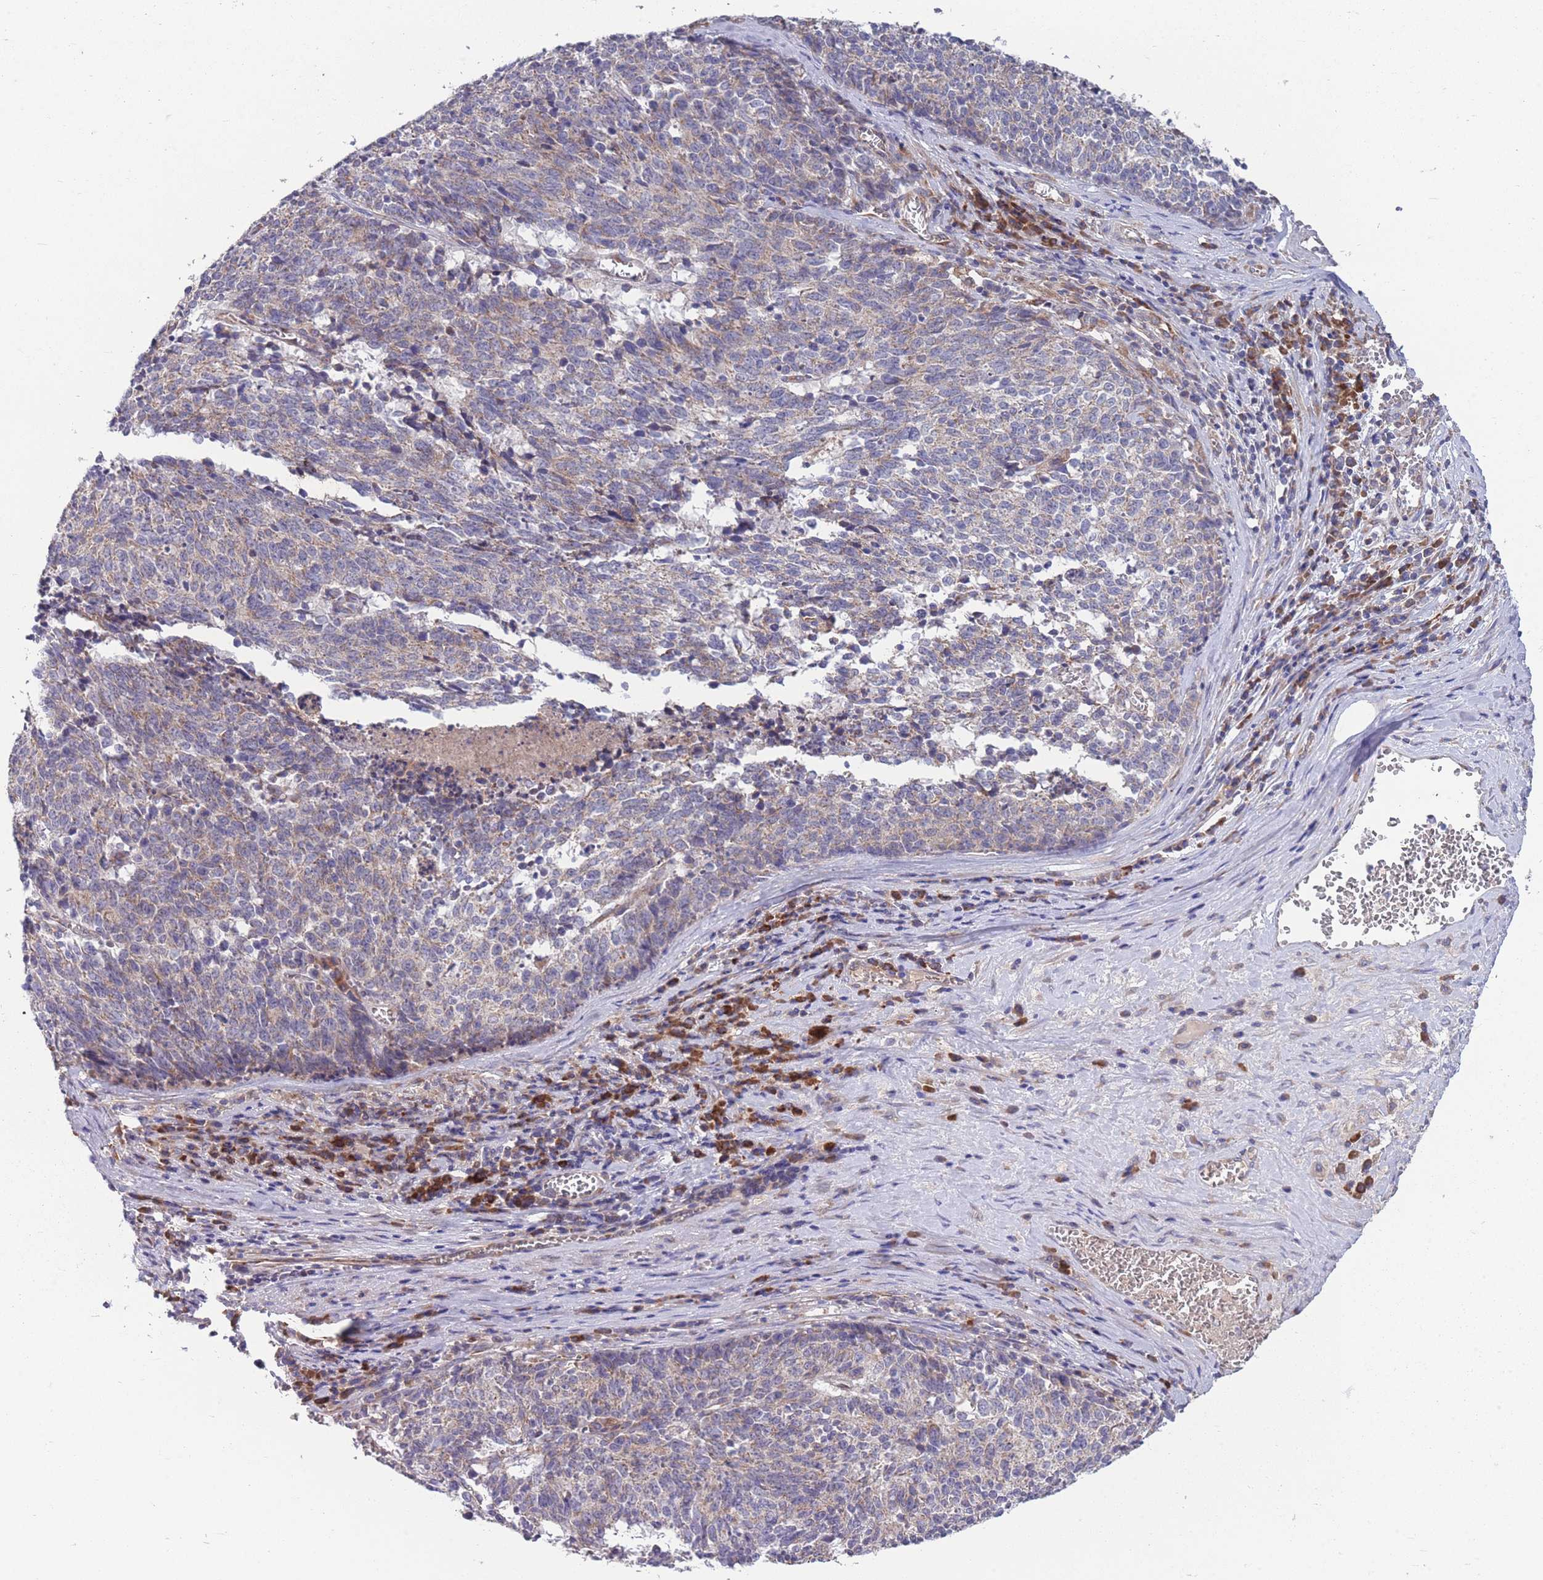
{"staining": {"intensity": "weak", "quantity": "25%-75%", "location": "cytoplasmic/membranous"}, "tissue": "cervical cancer", "cell_type": "Tumor cells", "image_type": "cancer", "snomed": [{"axis": "morphology", "description": "Squamous cell carcinoma, NOS"}, {"axis": "topography", "description": "Cervix"}], "caption": "The histopathology image demonstrates a brown stain indicating the presence of a protein in the cytoplasmic/membranous of tumor cells in cervical cancer (squamous cell carcinoma).", "gene": "STIM2", "patient": {"sex": "female", "age": 29}}